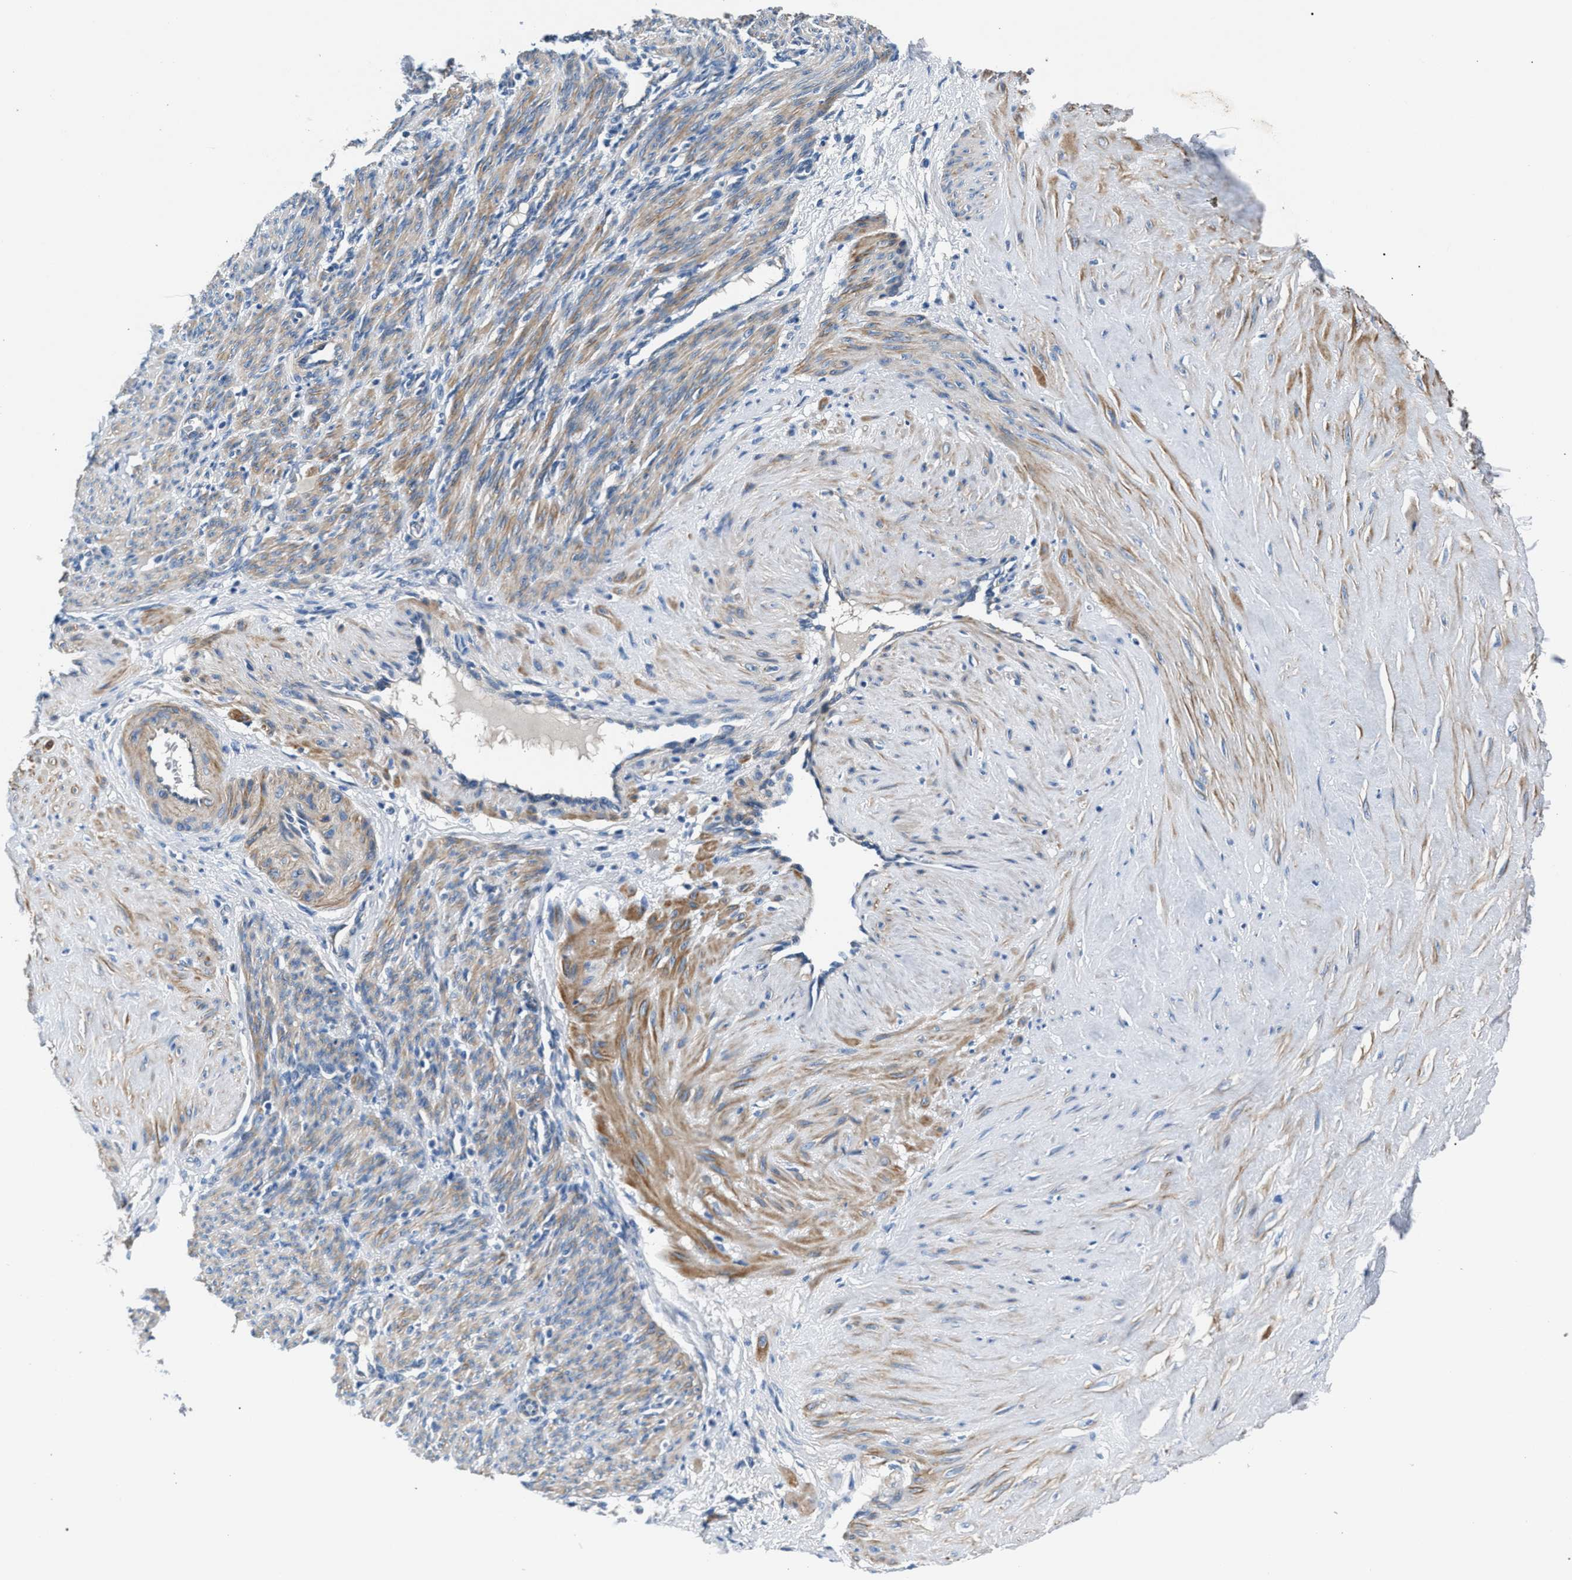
{"staining": {"intensity": "moderate", "quantity": ">75%", "location": "cytoplasmic/membranous"}, "tissue": "smooth muscle", "cell_type": "Smooth muscle cells", "image_type": "normal", "snomed": [{"axis": "morphology", "description": "Normal tissue, NOS"}, {"axis": "topography", "description": "Endometrium"}], "caption": "Moderate cytoplasmic/membranous expression for a protein is seen in about >75% of smooth muscle cells of benign smooth muscle using IHC.", "gene": "CDRT4", "patient": {"sex": "female", "age": 33}}